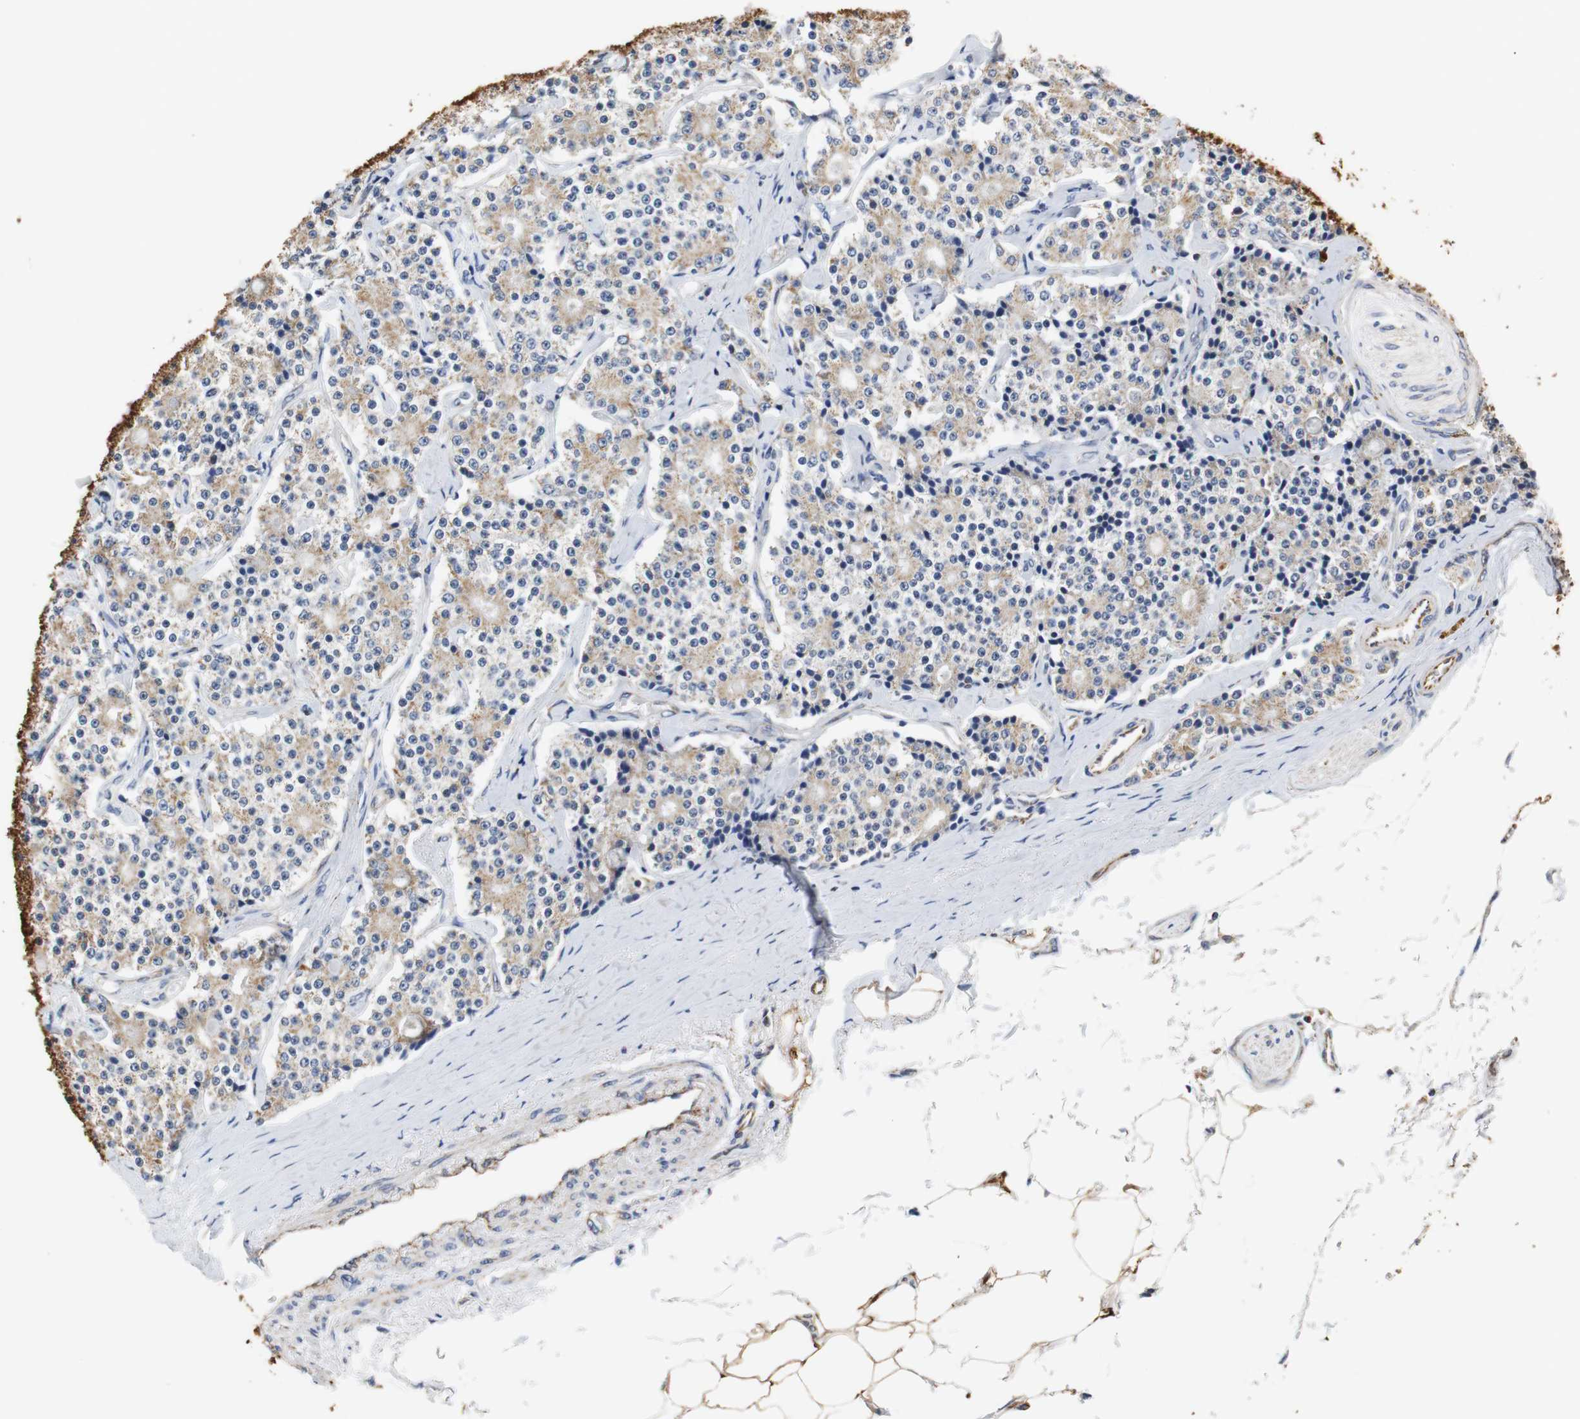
{"staining": {"intensity": "weak", "quantity": ">75%", "location": "cytoplasmic/membranous"}, "tissue": "carcinoid", "cell_type": "Tumor cells", "image_type": "cancer", "snomed": [{"axis": "morphology", "description": "Carcinoid, malignant, NOS"}, {"axis": "topography", "description": "Colon"}], "caption": "About >75% of tumor cells in malignant carcinoid reveal weak cytoplasmic/membranous protein staining as visualized by brown immunohistochemical staining.", "gene": "PCK1", "patient": {"sex": "female", "age": 61}}